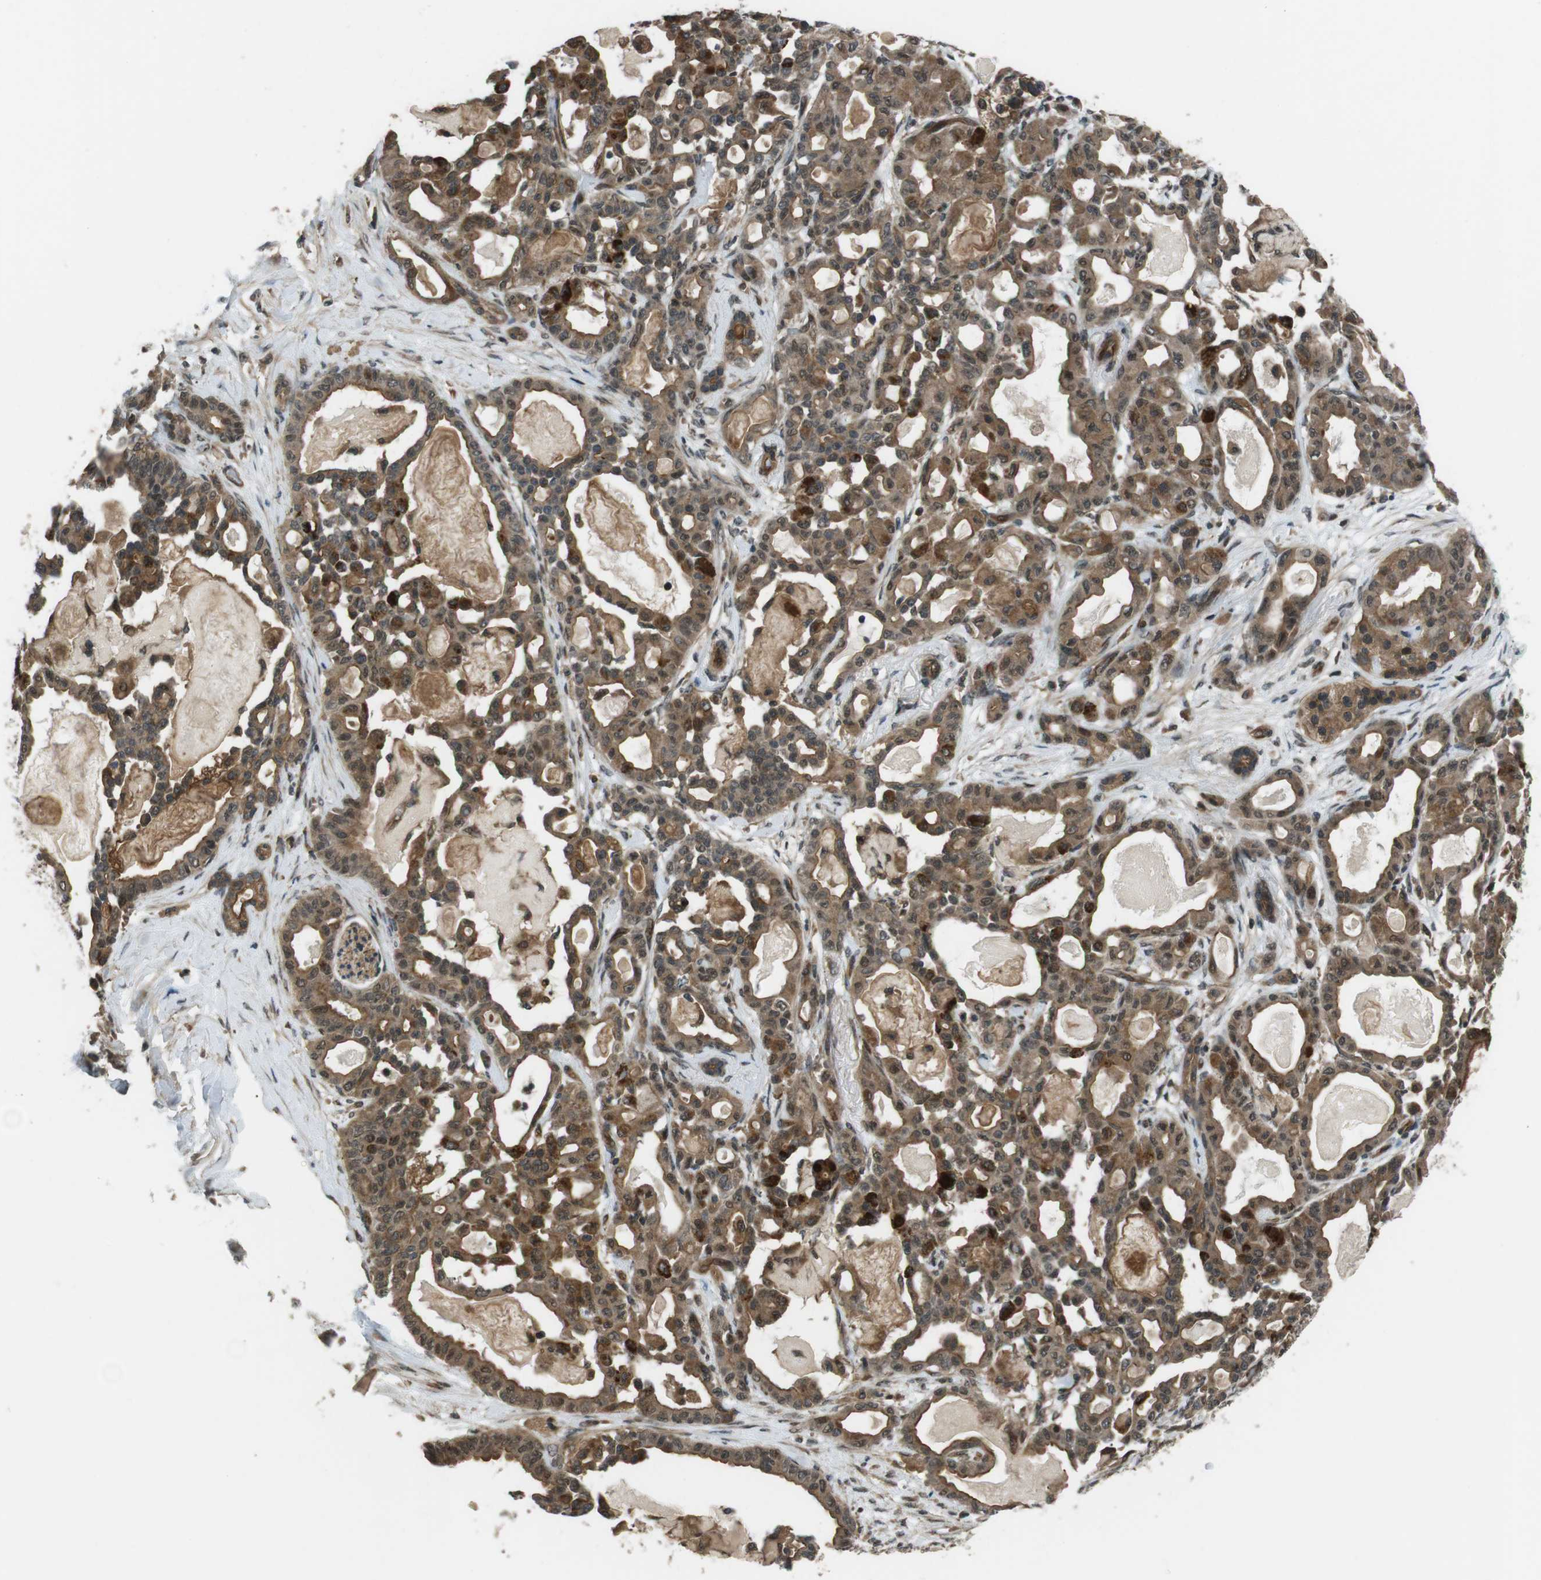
{"staining": {"intensity": "moderate", "quantity": ">75%", "location": "cytoplasmic/membranous,nuclear"}, "tissue": "pancreatic cancer", "cell_type": "Tumor cells", "image_type": "cancer", "snomed": [{"axis": "morphology", "description": "Adenocarcinoma, NOS"}, {"axis": "topography", "description": "Pancreas"}], "caption": "The immunohistochemical stain shows moderate cytoplasmic/membranous and nuclear positivity in tumor cells of adenocarcinoma (pancreatic) tissue. The staining was performed using DAB (3,3'-diaminobenzidine) to visualize the protein expression in brown, while the nuclei were stained in blue with hematoxylin (Magnification: 20x).", "gene": "TIAM2", "patient": {"sex": "male", "age": 63}}